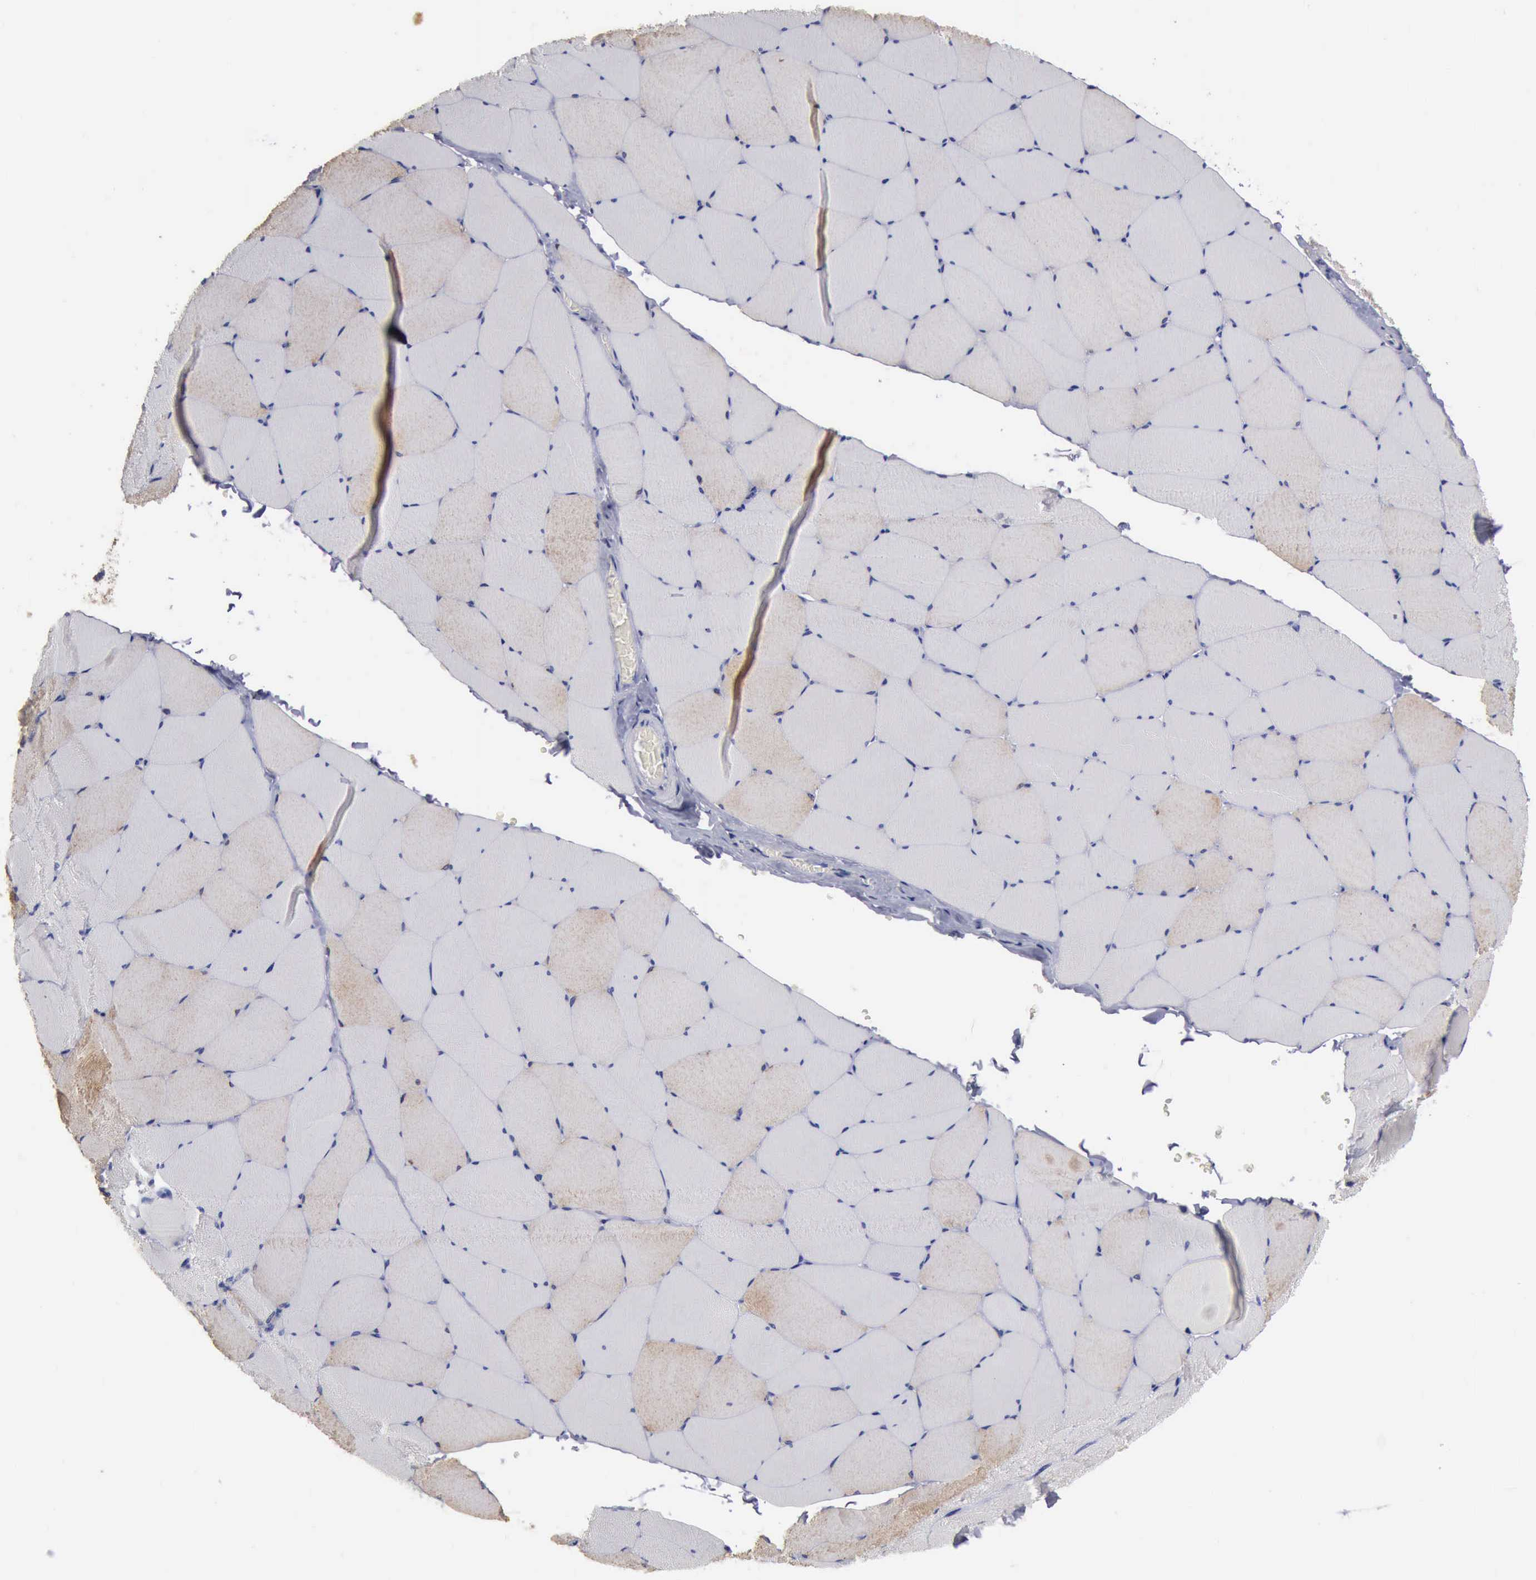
{"staining": {"intensity": "moderate", "quantity": "25%-75%", "location": "cytoplasmic/membranous"}, "tissue": "skeletal muscle", "cell_type": "Myocytes", "image_type": "normal", "snomed": [{"axis": "morphology", "description": "Normal tissue, NOS"}, {"axis": "topography", "description": "Skeletal muscle"}, {"axis": "topography", "description": "Salivary gland"}], "caption": "Protein positivity by immunohistochemistry (IHC) reveals moderate cytoplasmic/membranous expression in approximately 25%-75% of myocytes in unremarkable skeletal muscle.", "gene": "PTGS2", "patient": {"sex": "male", "age": 62}}